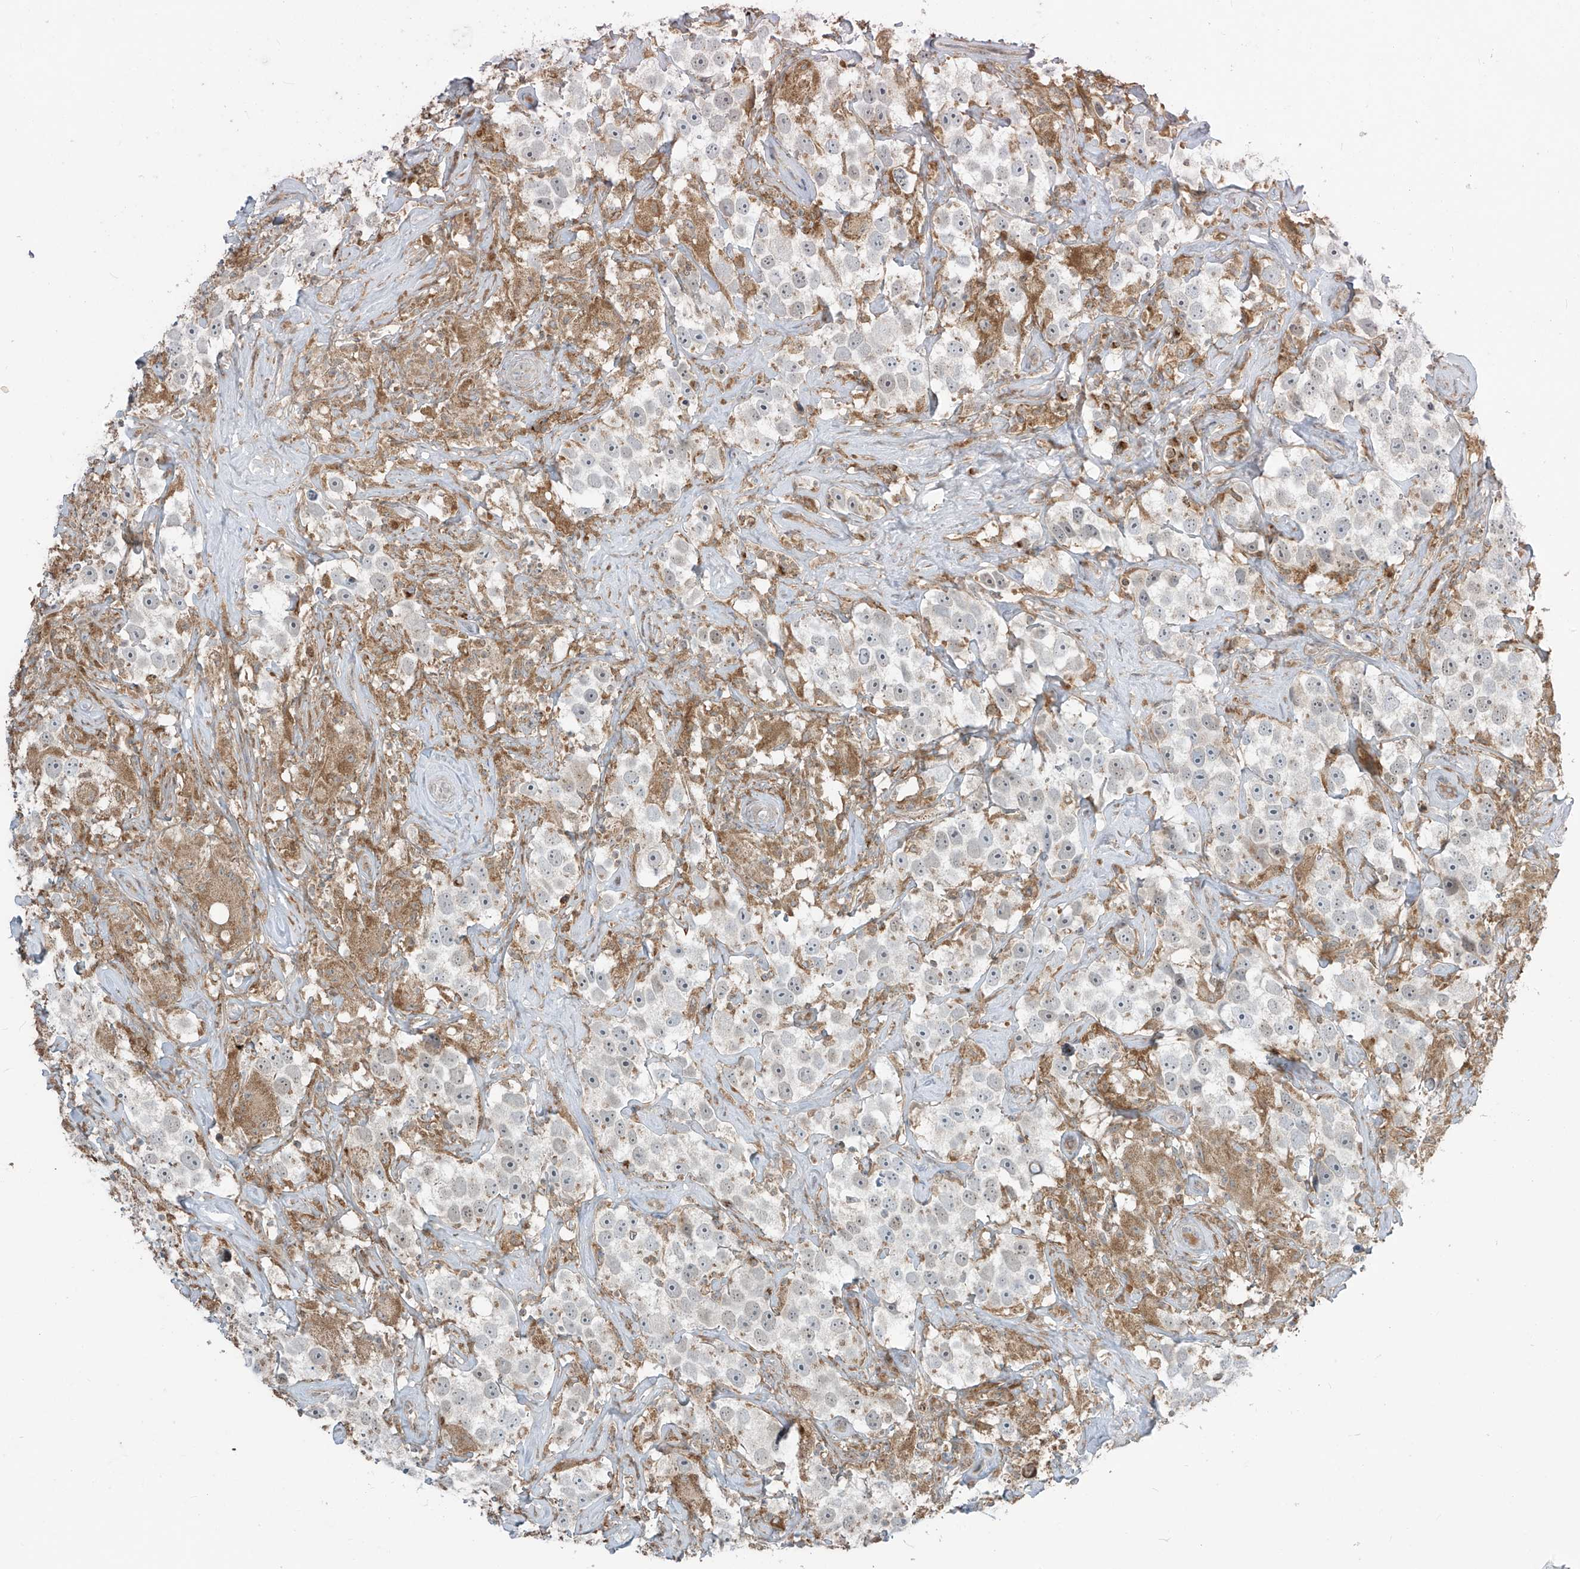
{"staining": {"intensity": "negative", "quantity": "none", "location": "none"}, "tissue": "testis cancer", "cell_type": "Tumor cells", "image_type": "cancer", "snomed": [{"axis": "morphology", "description": "Seminoma, NOS"}, {"axis": "topography", "description": "Testis"}], "caption": "Tumor cells are negative for brown protein staining in seminoma (testis). (Stains: DAB (3,3'-diaminobenzidine) IHC with hematoxylin counter stain, Microscopy: brightfield microscopy at high magnification).", "gene": "PARVG", "patient": {"sex": "male", "age": 49}}